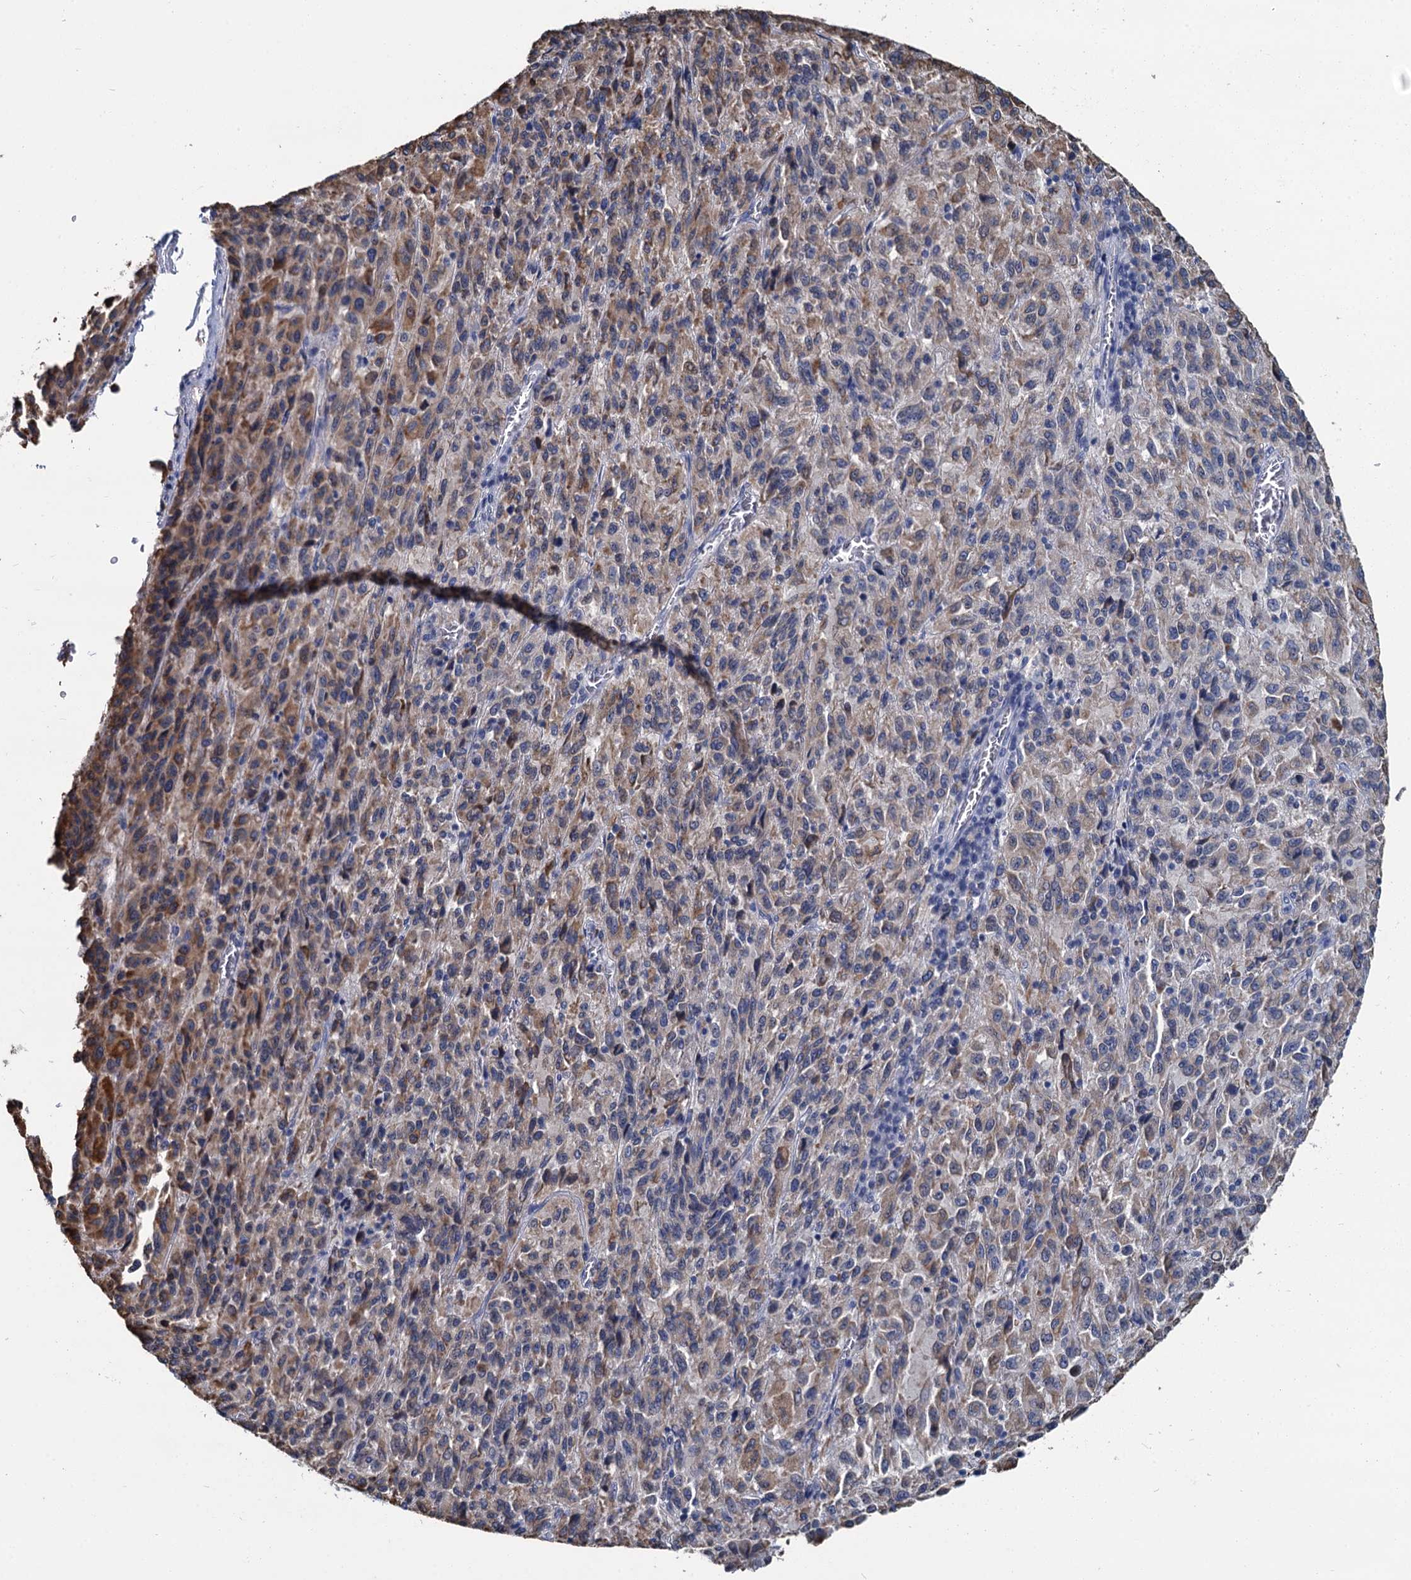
{"staining": {"intensity": "weak", "quantity": "25%-75%", "location": "cytoplasmic/membranous"}, "tissue": "melanoma", "cell_type": "Tumor cells", "image_type": "cancer", "snomed": [{"axis": "morphology", "description": "Malignant melanoma, Metastatic site"}, {"axis": "topography", "description": "Lung"}], "caption": "There is low levels of weak cytoplasmic/membranous staining in tumor cells of melanoma, as demonstrated by immunohistochemical staining (brown color).", "gene": "MIOX", "patient": {"sex": "male", "age": 64}}